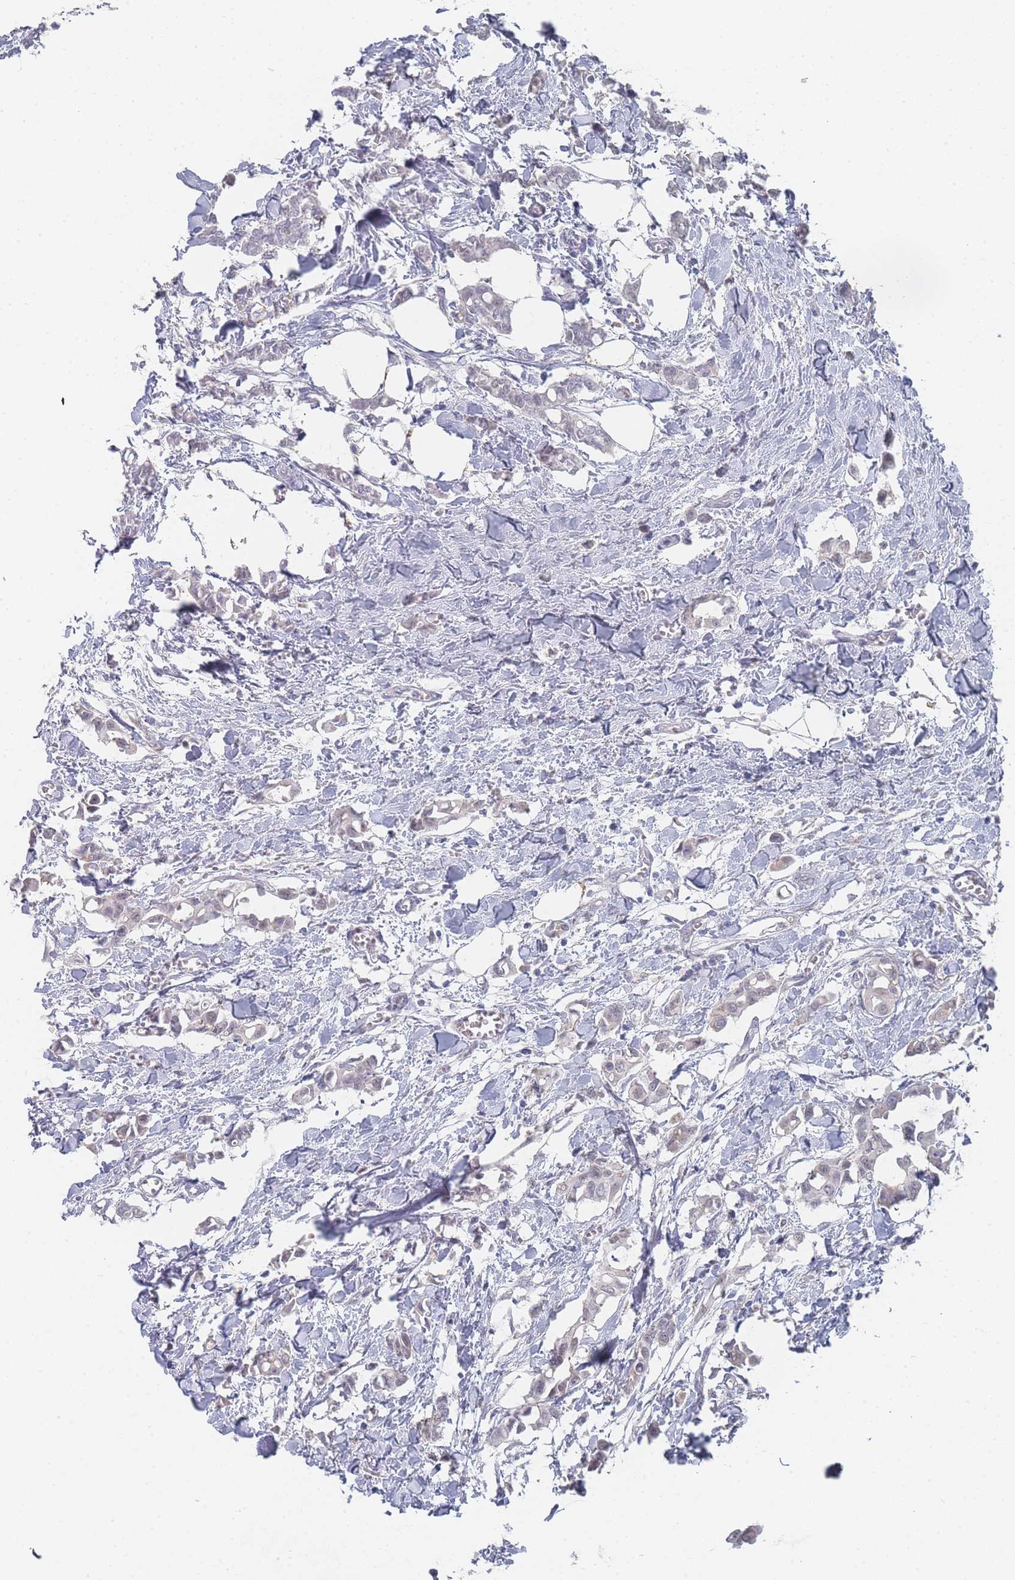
{"staining": {"intensity": "negative", "quantity": "none", "location": "none"}, "tissue": "breast cancer", "cell_type": "Tumor cells", "image_type": "cancer", "snomed": [{"axis": "morphology", "description": "Duct carcinoma"}, {"axis": "topography", "description": "Breast"}], "caption": "Photomicrograph shows no significant protein positivity in tumor cells of infiltrating ductal carcinoma (breast).", "gene": "IMPG1", "patient": {"sex": "female", "age": 41}}